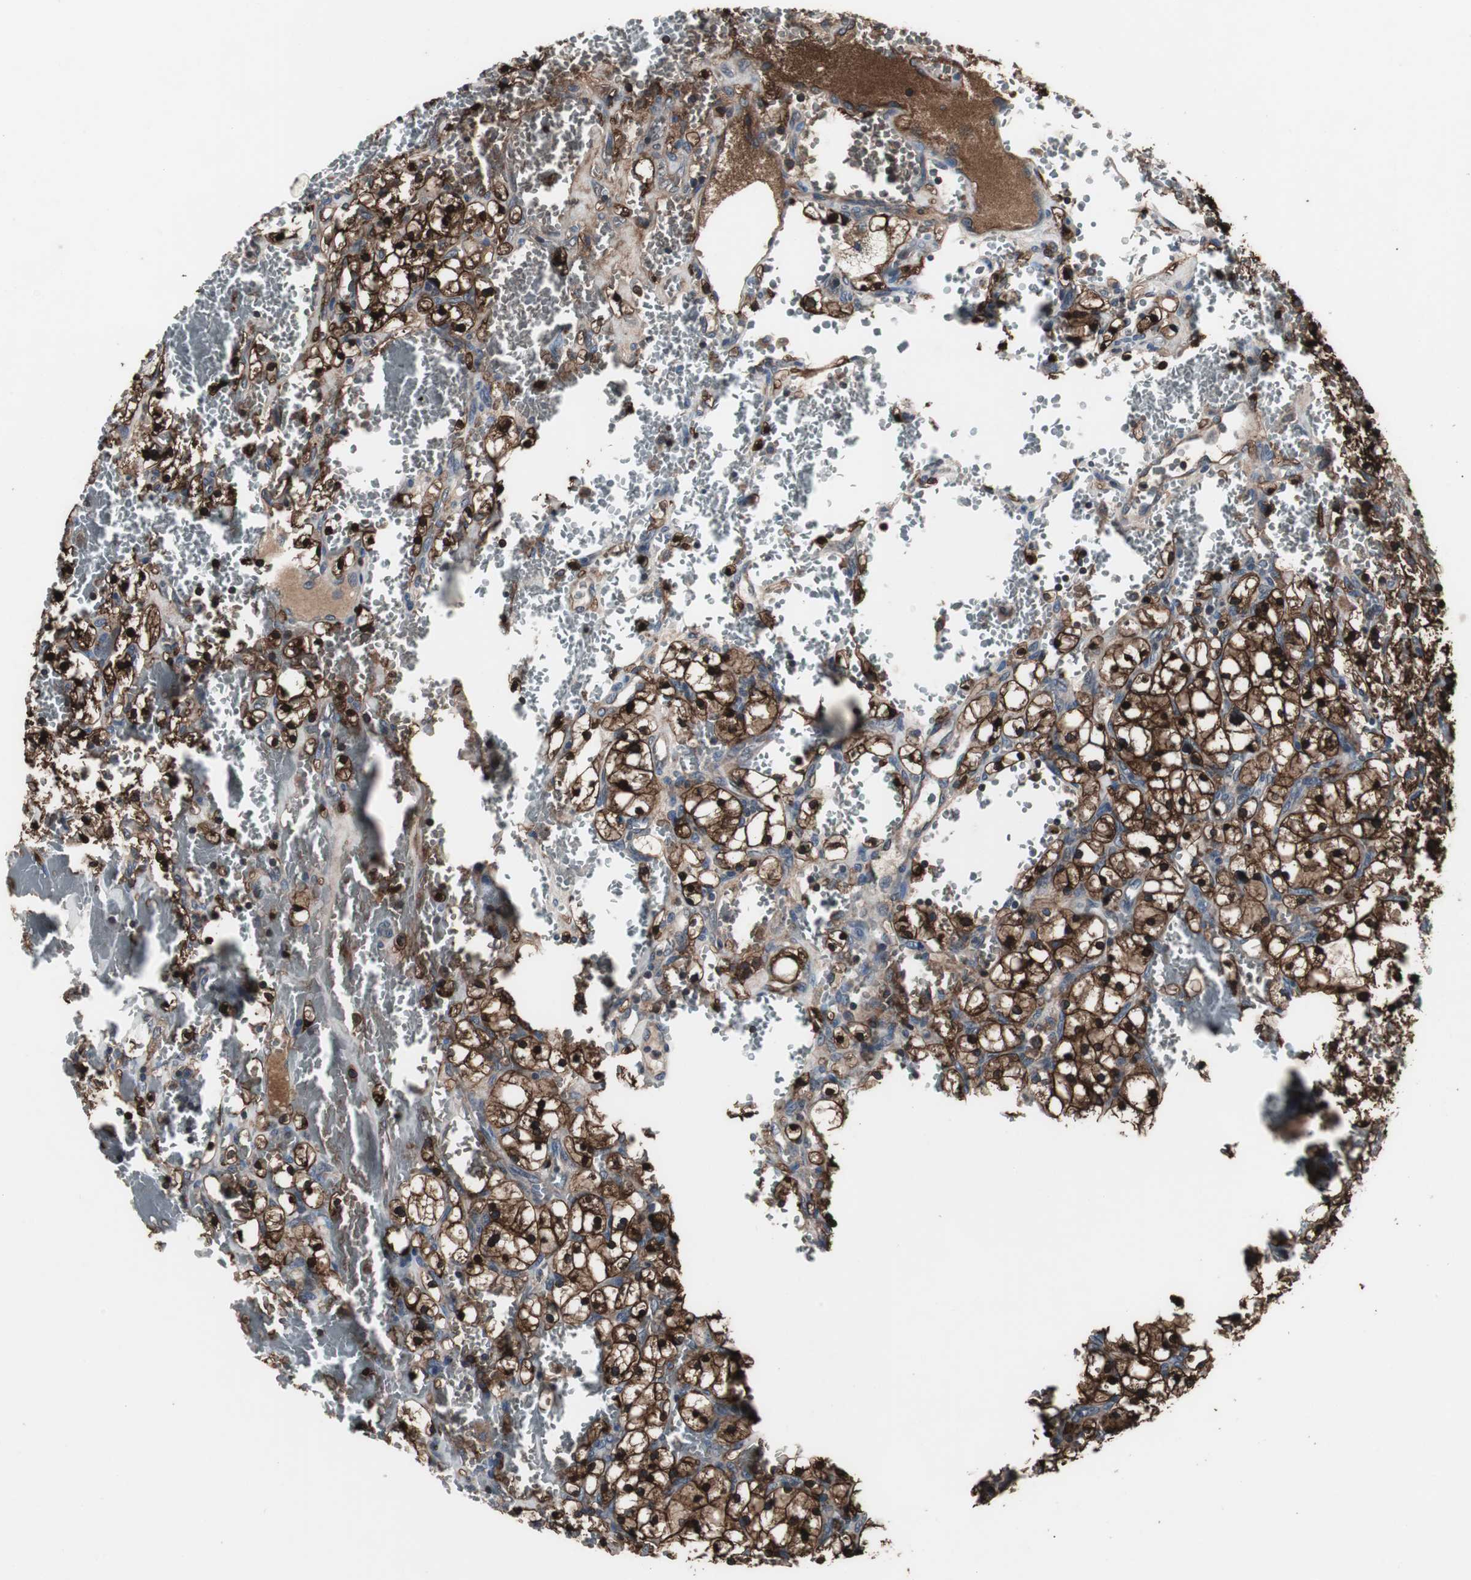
{"staining": {"intensity": "strong", "quantity": ">75%", "location": "cytoplasmic/membranous,nuclear"}, "tissue": "renal cancer", "cell_type": "Tumor cells", "image_type": "cancer", "snomed": [{"axis": "morphology", "description": "Adenocarcinoma, NOS"}, {"axis": "topography", "description": "Kidney"}], "caption": "There is high levels of strong cytoplasmic/membranous and nuclear expression in tumor cells of renal cancer, as demonstrated by immunohistochemical staining (brown color).", "gene": "ZSCAN22", "patient": {"sex": "female", "age": 83}}